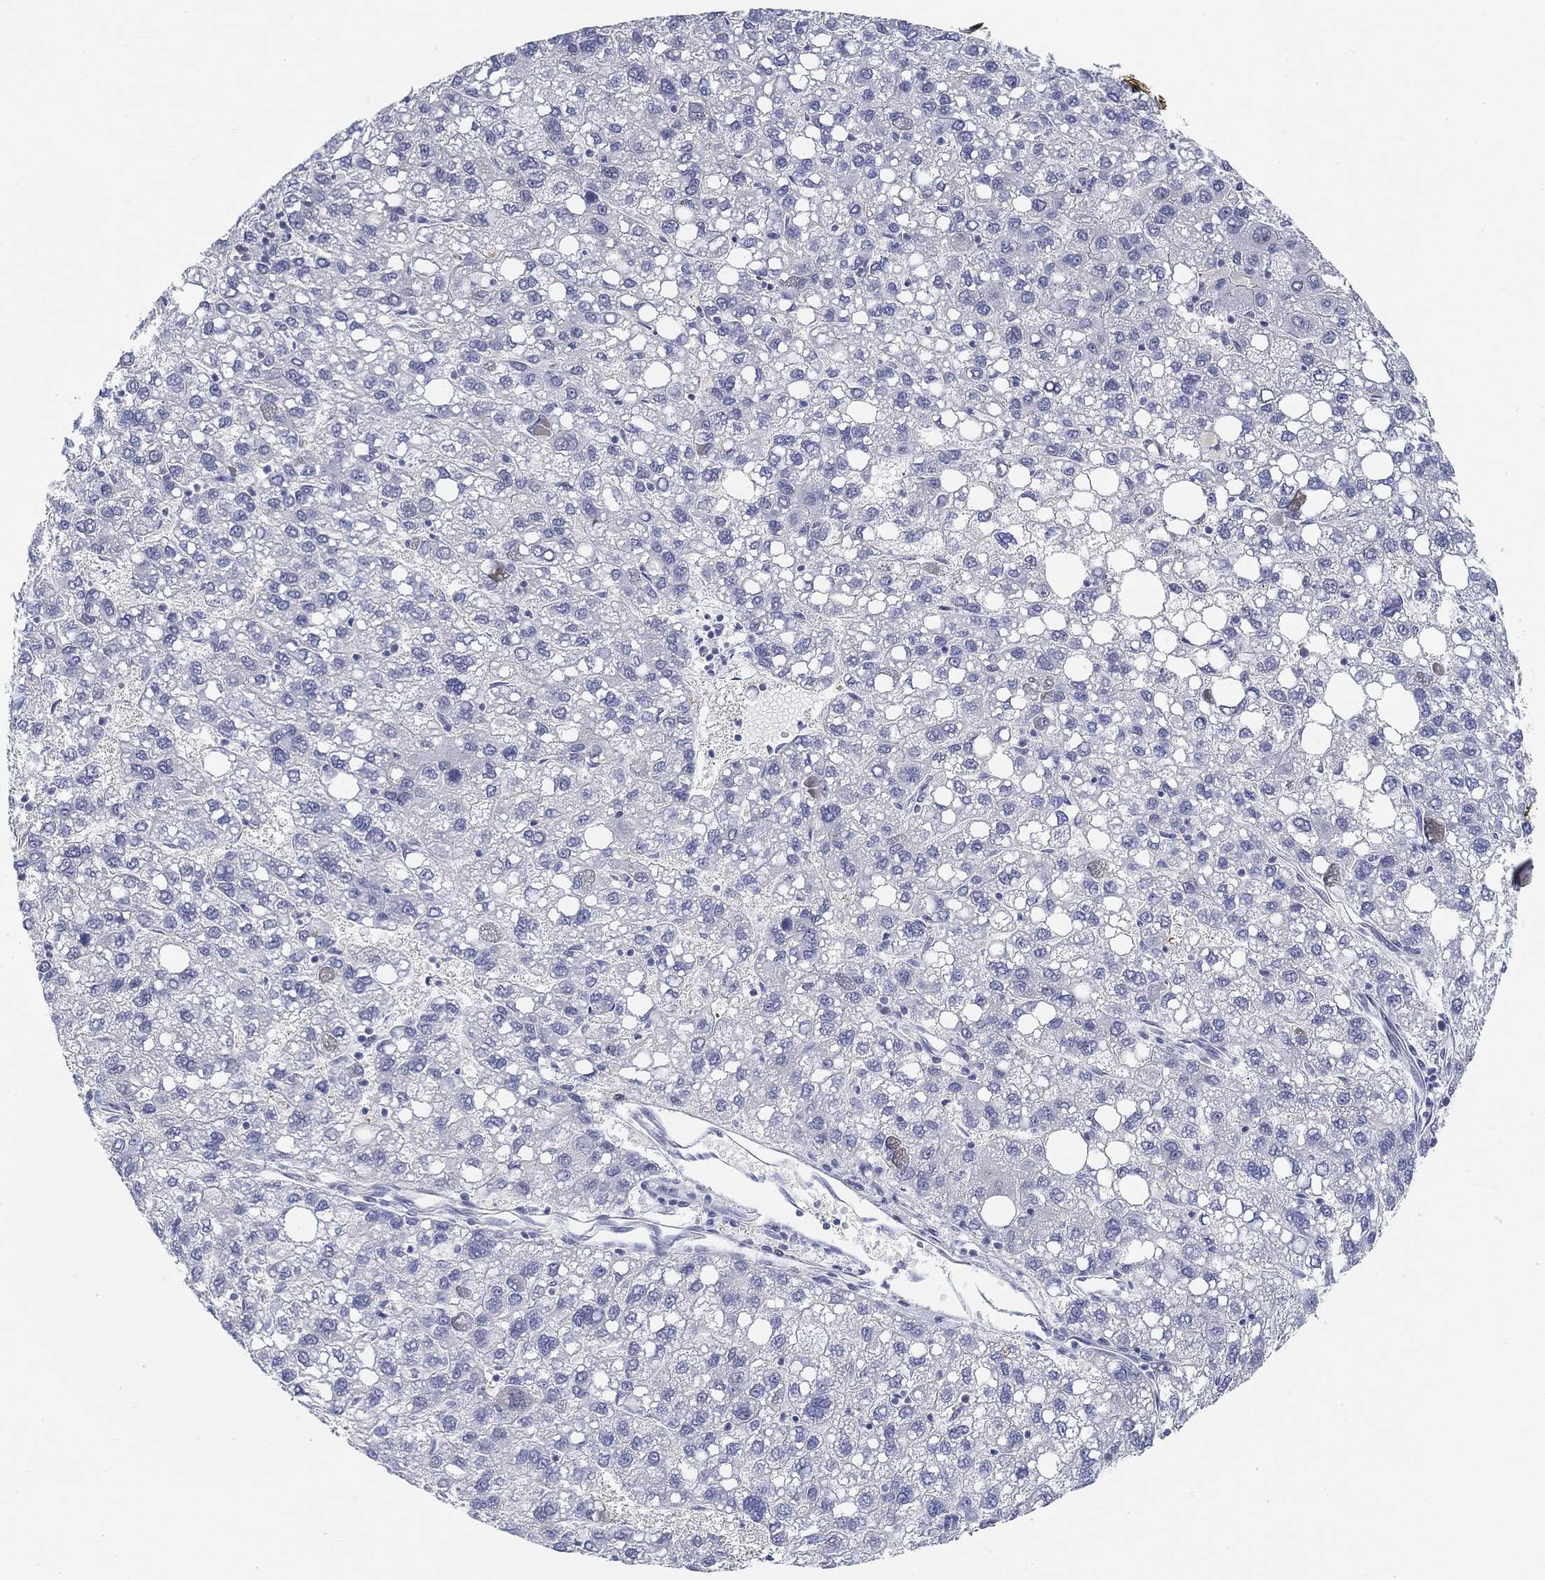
{"staining": {"intensity": "negative", "quantity": "none", "location": "none"}, "tissue": "liver cancer", "cell_type": "Tumor cells", "image_type": "cancer", "snomed": [{"axis": "morphology", "description": "Carcinoma, Hepatocellular, NOS"}, {"axis": "topography", "description": "Liver"}], "caption": "The histopathology image exhibits no staining of tumor cells in liver hepatocellular carcinoma.", "gene": "SNTG2", "patient": {"sex": "female", "age": 82}}